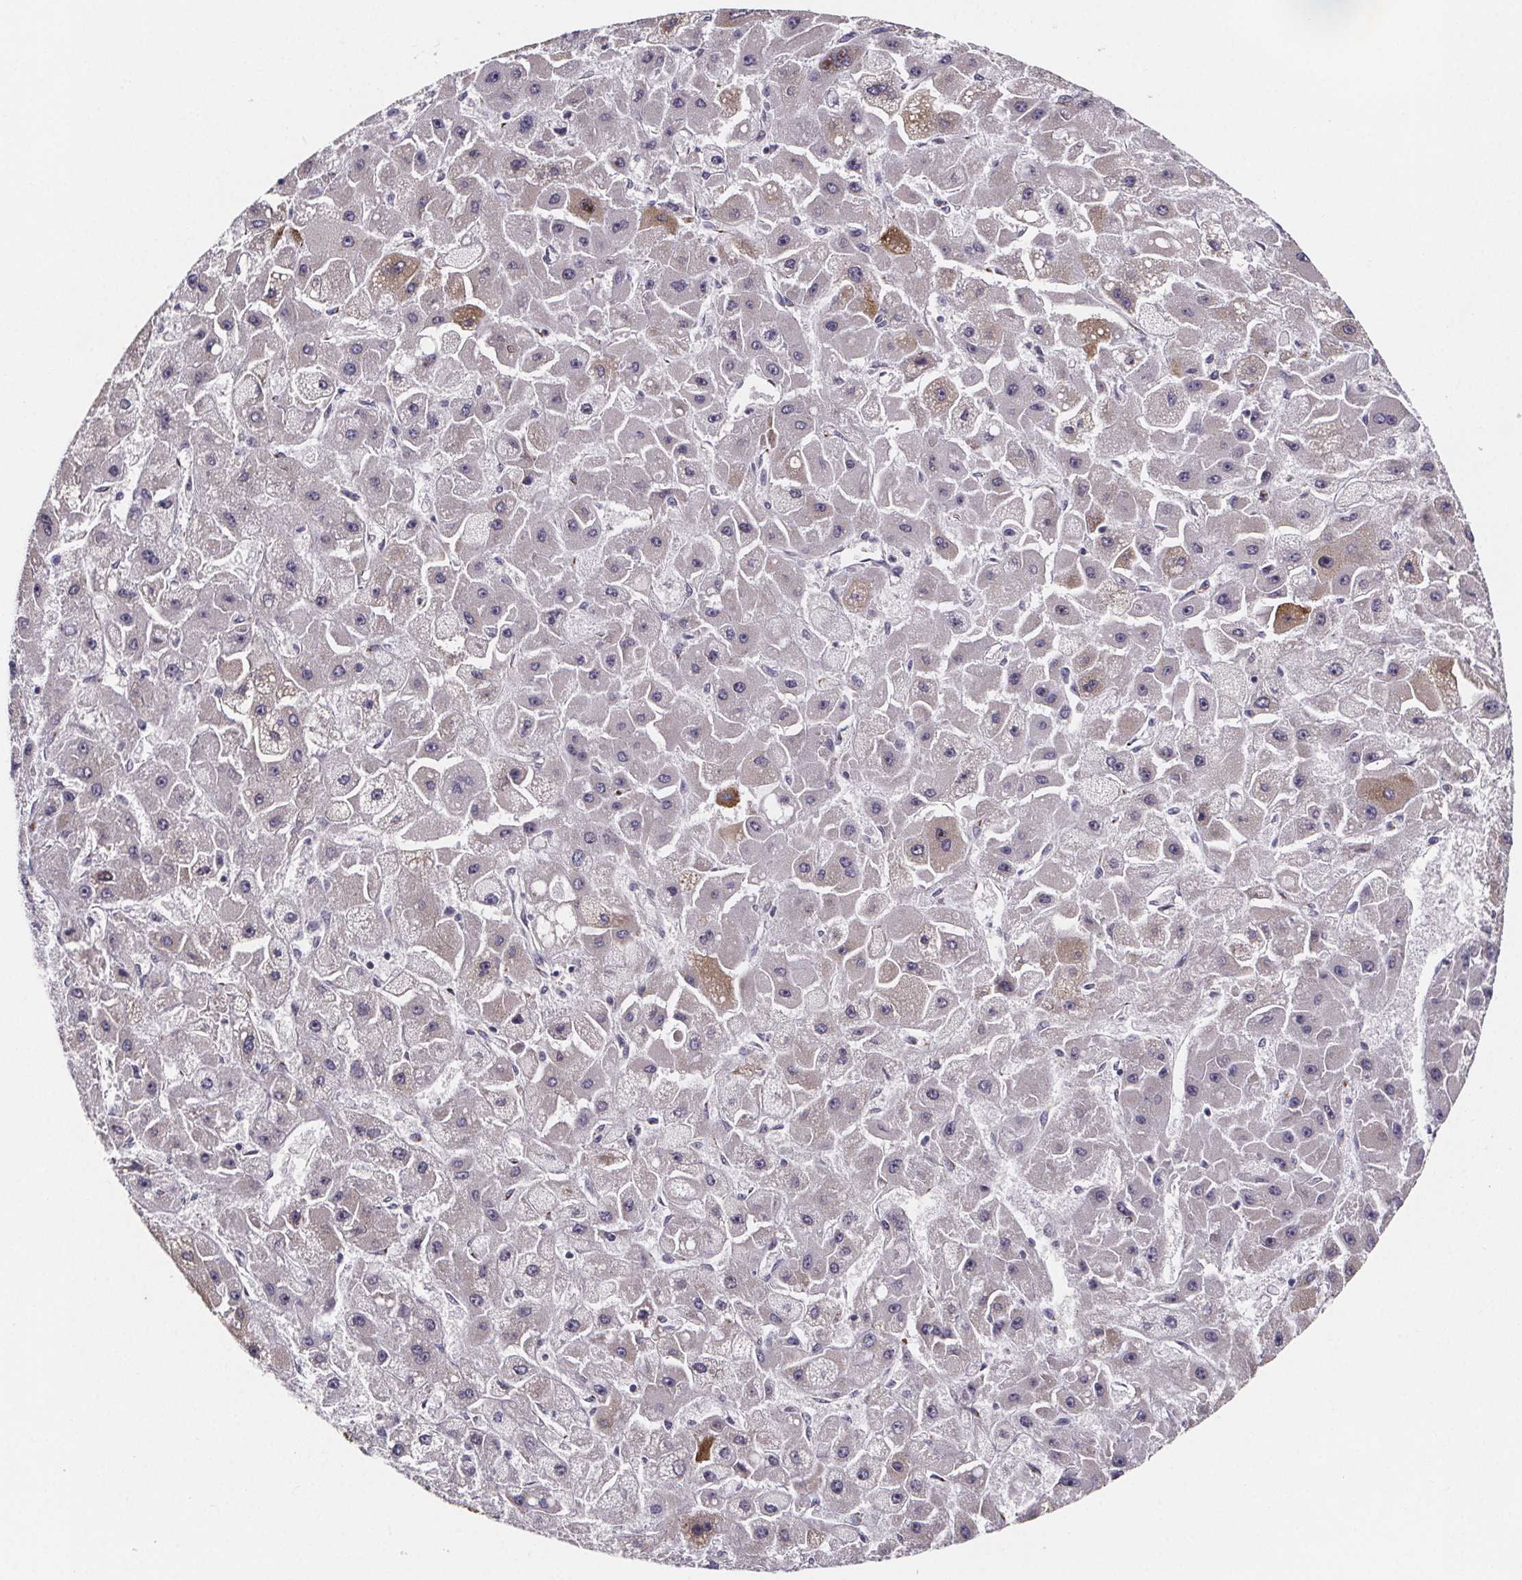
{"staining": {"intensity": "moderate", "quantity": "<25%", "location": "cytoplasmic/membranous"}, "tissue": "liver cancer", "cell_type": "Tumor cells", "image_type": "cancer", "snomed": [{"axis": "morphology", "description": "Carcinoma, Hepatocellular, NOS"}, {"axis": "topography", "description": "Liver"}], "caption": "This is a histology image of IHC staining of liver cancer (hepatocellular carcinoma), which shows moderate staining in the cytoplasmic/membranous of tumor cells.", "gene": "NDST1", "patient": {"sex": "female", "age": 25}}